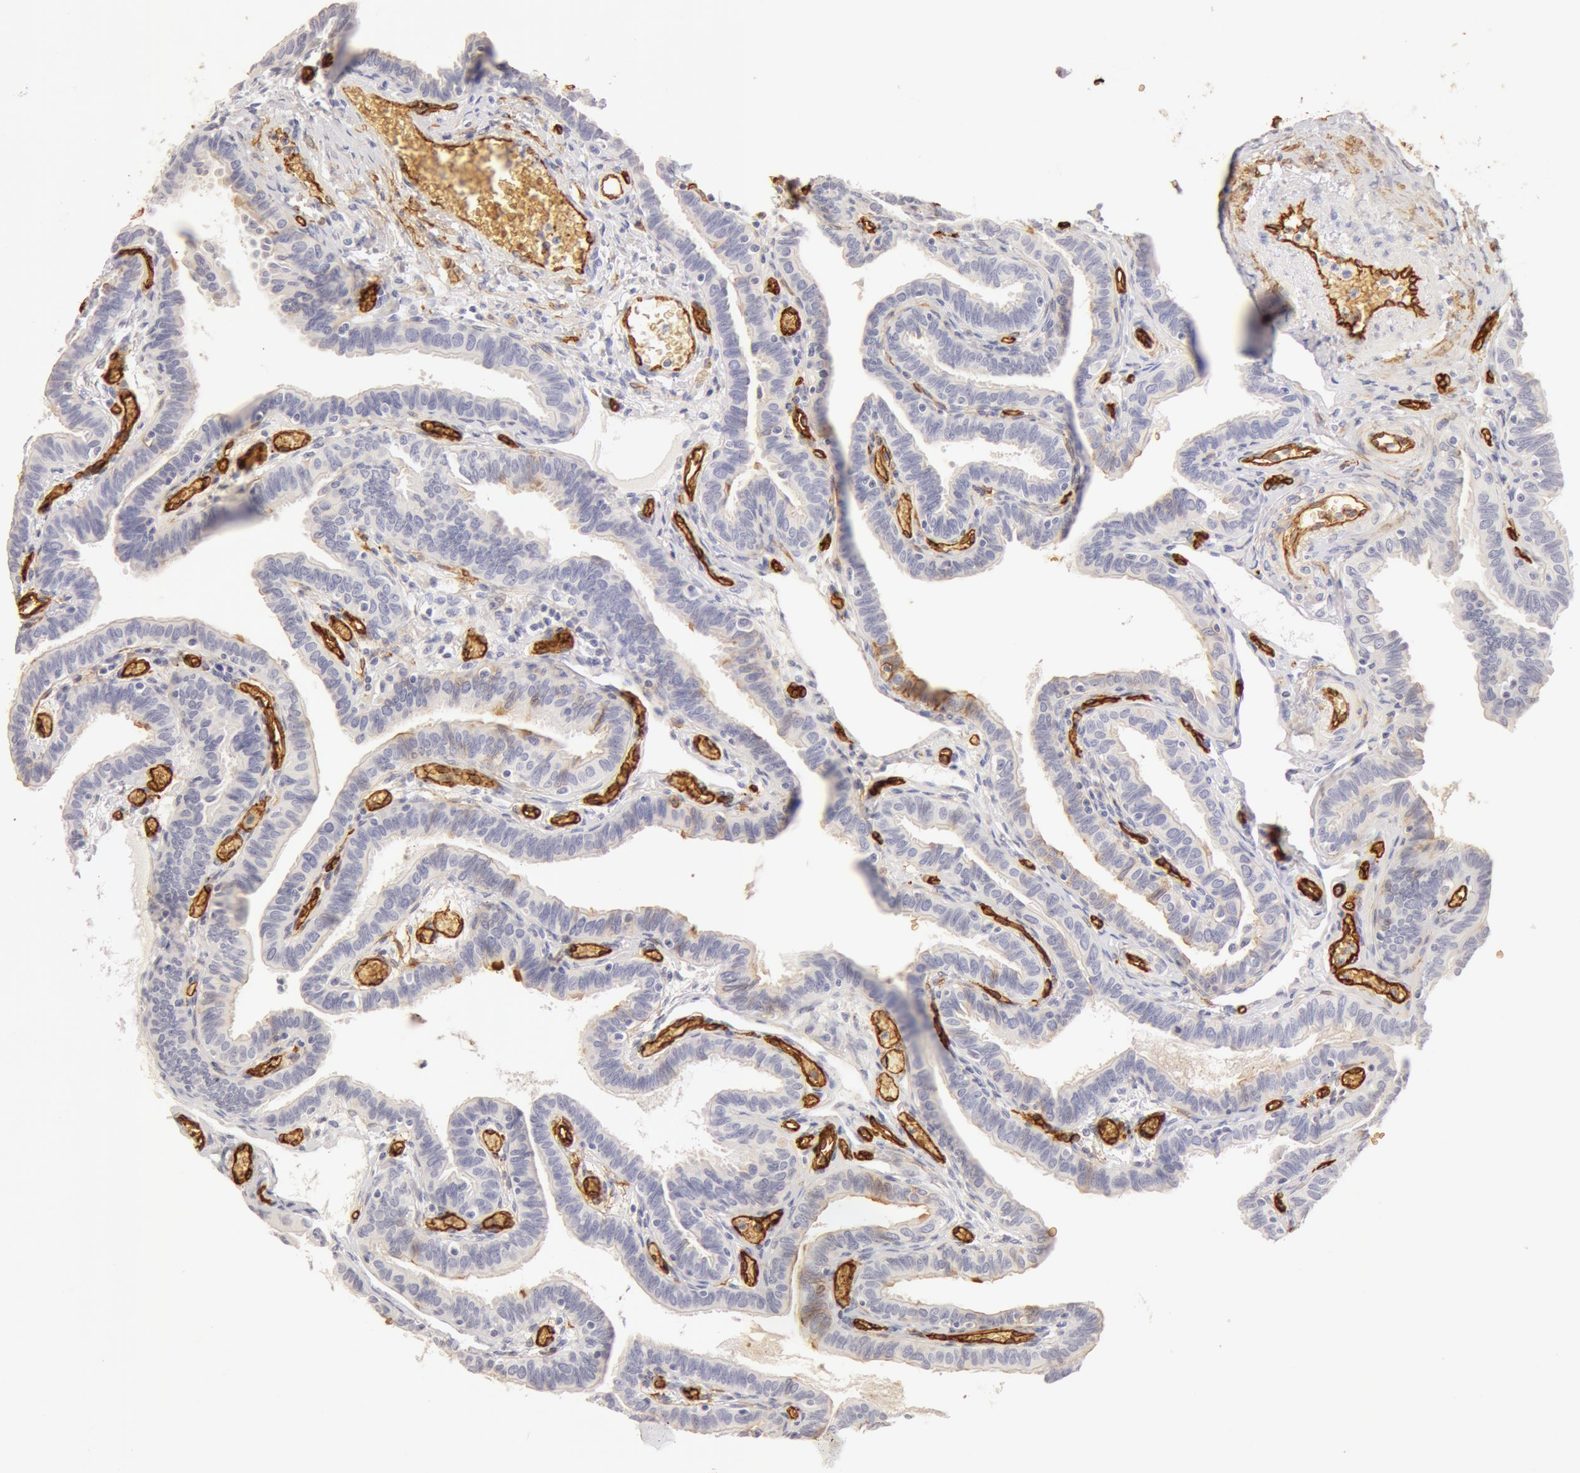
{"staining": {"intensity": "negative", "quantity": "none", "location": "none"}, "tissue": "fallopian tube", "cell_type": "Glandular cells", "image_type": "normal", "snomed": [{"axis": "morphology", "description": "Normal tissue, NOS"}, {"axis": "topography", "description": "Fallopian tube"}], "caption": "A histopathology image of fallopian tube stained for a protein demonstrates no brown staining in glandular cells.", "gene": "AQP1", "patient": {"sex": "female", "age": 38}}